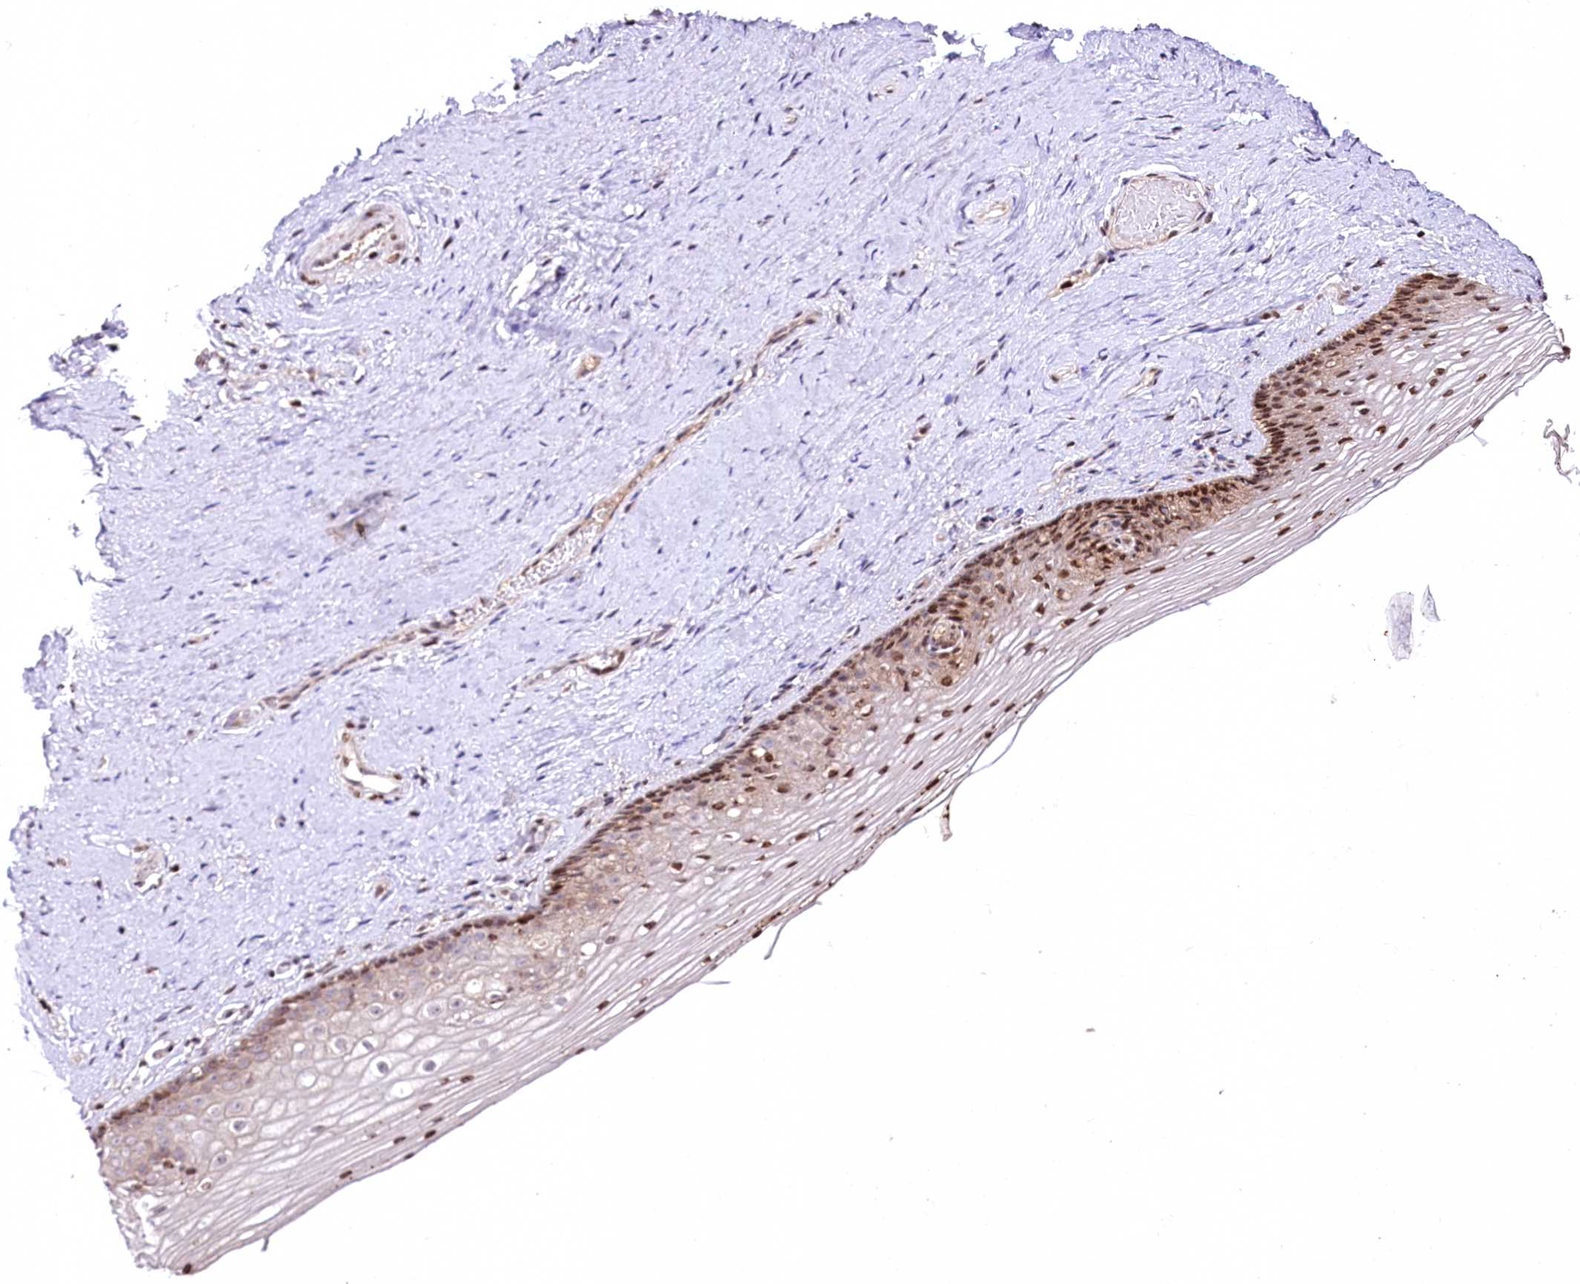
{"staining": {"intensity": "moderate", "quantity": "25%-75%", "location": "nuclear"}, "tissue": "vagina", "cell_type": "Squamous epithelial cells", "image_type": "normal", "snomed": [{"axis": "morphology", "description": "Normal tissue, NOS"}, {"axis": "topography", "description": "Vagina"}], "caption": "Immunohistochemical staining of normal vagina reveals 25%-75% levels of moderate nuclear protein staining in about 25%-75% of squamous epithelial cells.", "gene": "ZFYVE27", "patient": {"sex": "female", "age": 46}}